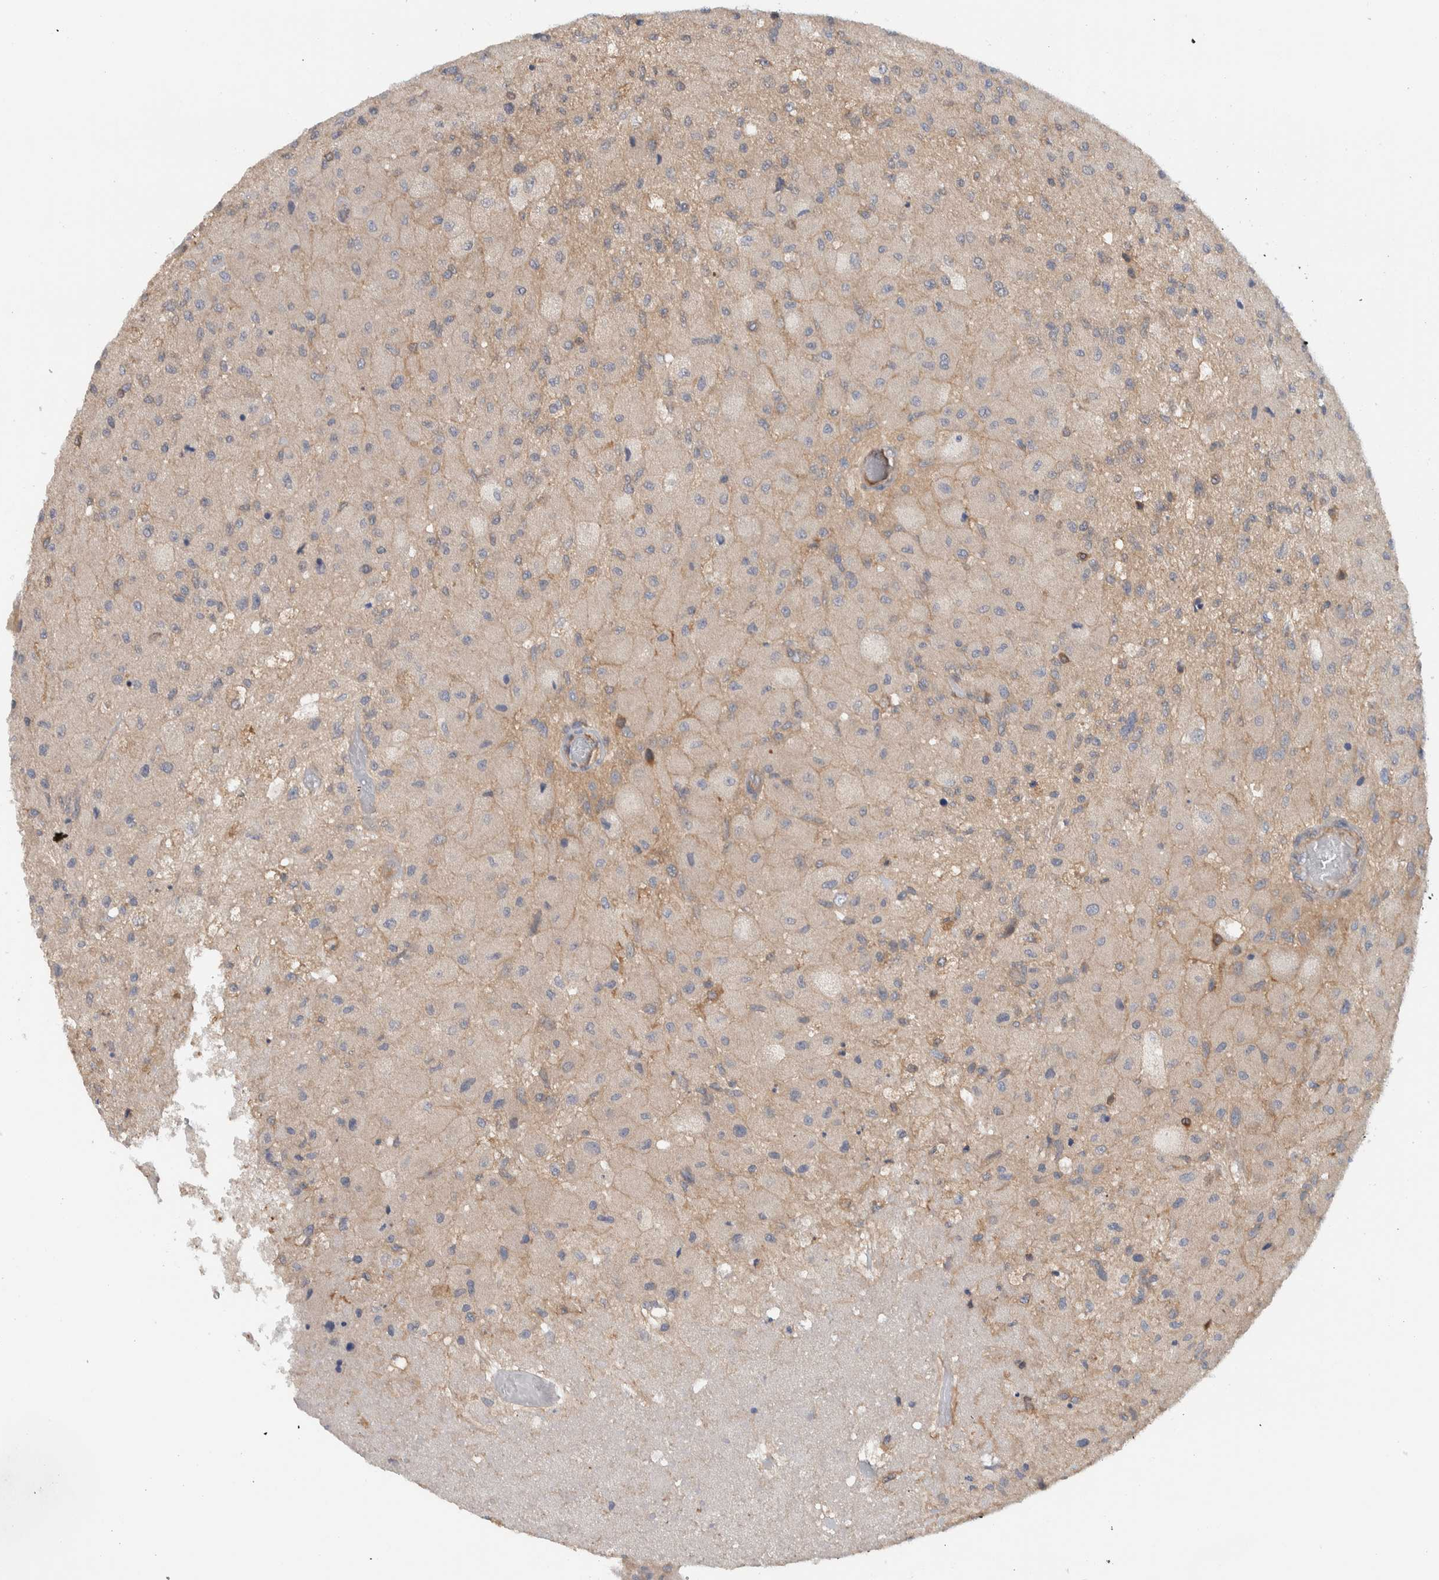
{"staining": {"intensity": "weak", "quantity": "<25%", "location": "cytoplasmic/membranous"}, "tissue": "glioma", "cell_type": "Tumor cells", "image_type": "cancer", "snomed": [{"axis": "morphology", "description": "Normal tissue, NOS"}, {"axis": "morphology", "description": "Glioma, malignant, High grade"}, {"axis": "topography", "description": "Cerebral cortex"}], "caption": "This image is of glioma stained with immunohistochemistry (IHC) to label a protein in brown with the nuclei are counter-stained blue. There is no positivity in tumor cells.", "gene": "MPRIP", "patient": {"sex": "male", "age": 77}}